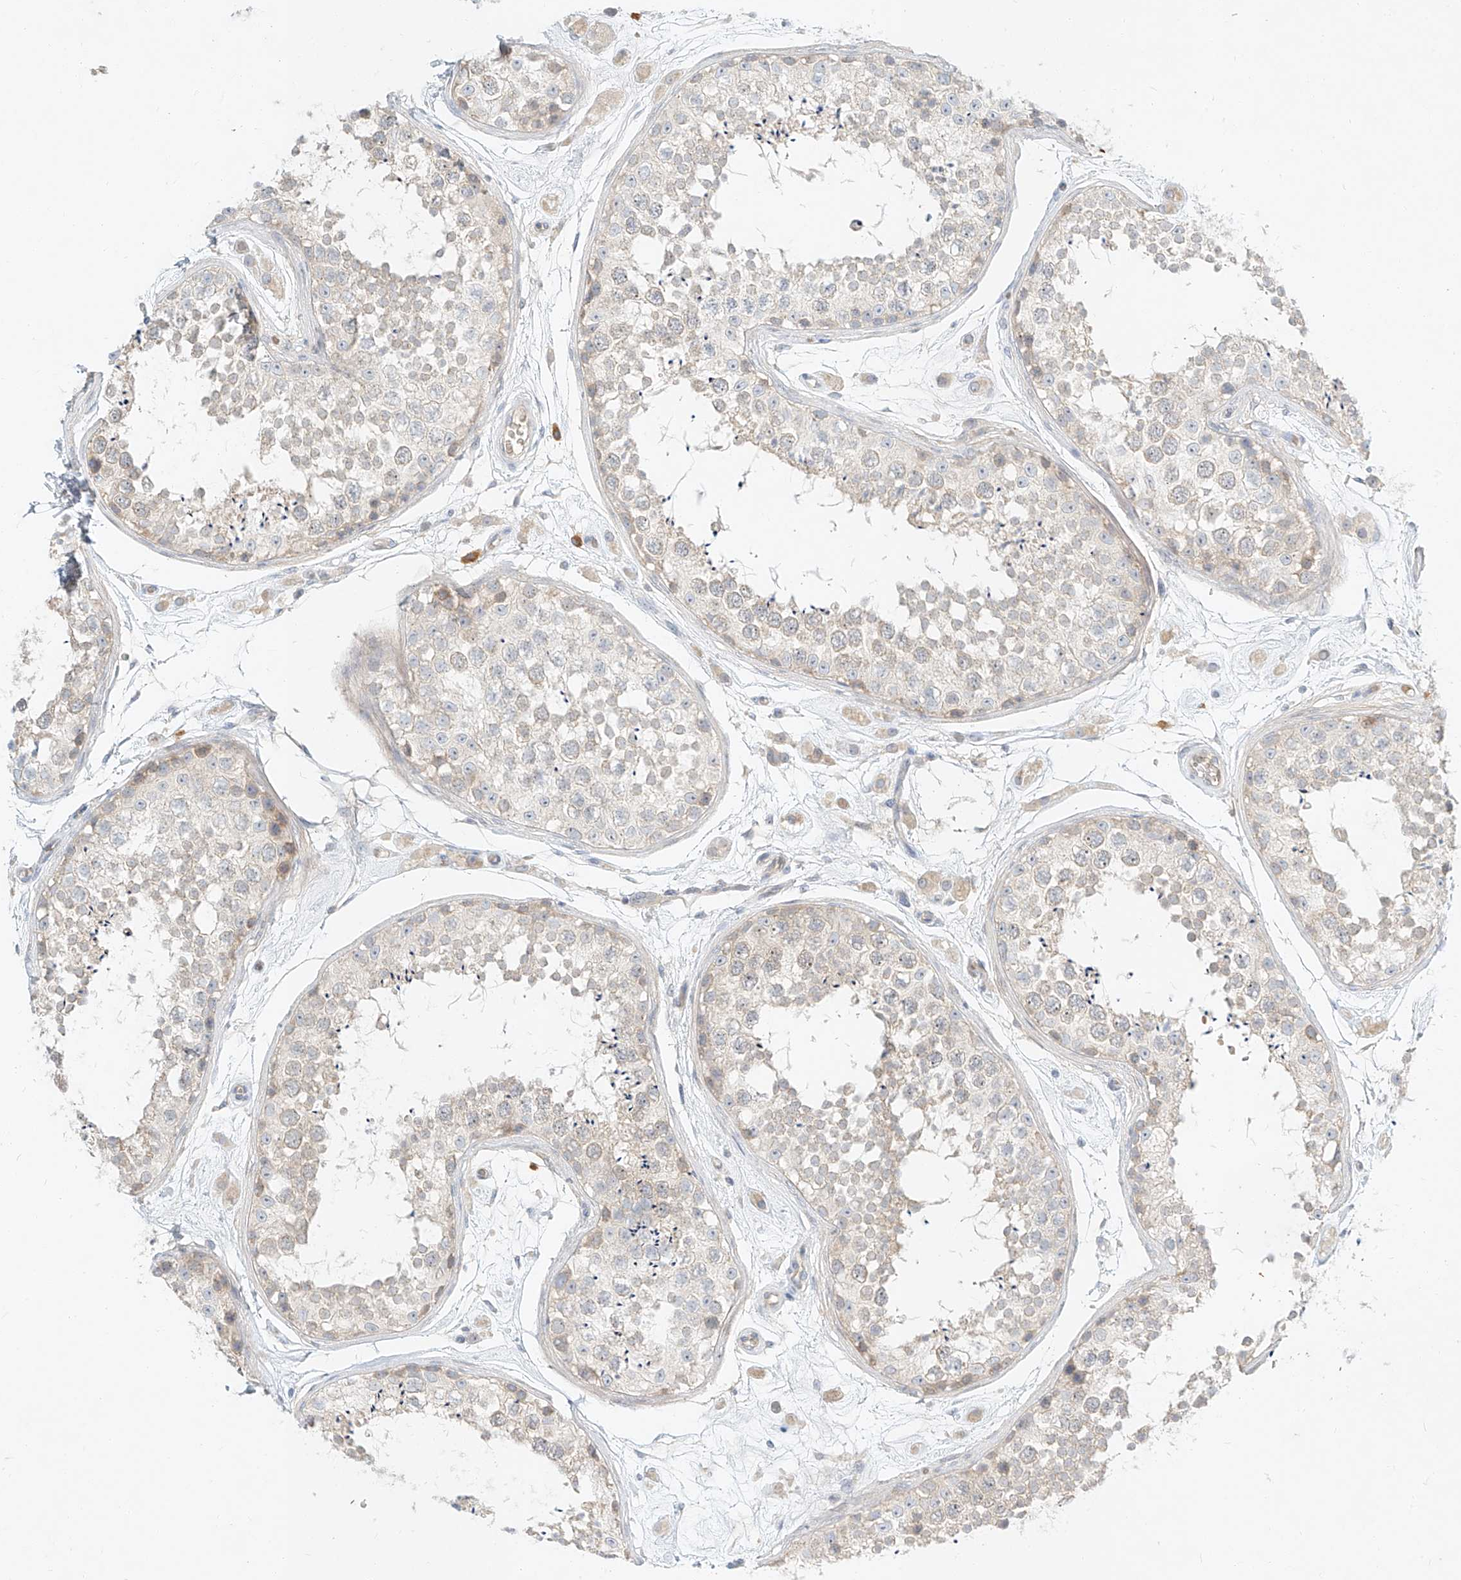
{"staining": {"intensity": "weak", "quantity": "<25%", "location": "cytoplasmic/membranous"}, "tissue": "testis", "cell_type": "Cells in seminiferous ducts", "image_type": "normal", "snomed": [{"axis": "morphology", "description": "Normal tissue, NOS"}, {"axis": "topography", "description": "Testis"}], "caption": "A high-resolution image shows IHC staining of benign testis, which shows no significant expression in cells in seminiferous ducts.", "gene": "SYTL3", "patient": {"sex": "male", "age": 25}}